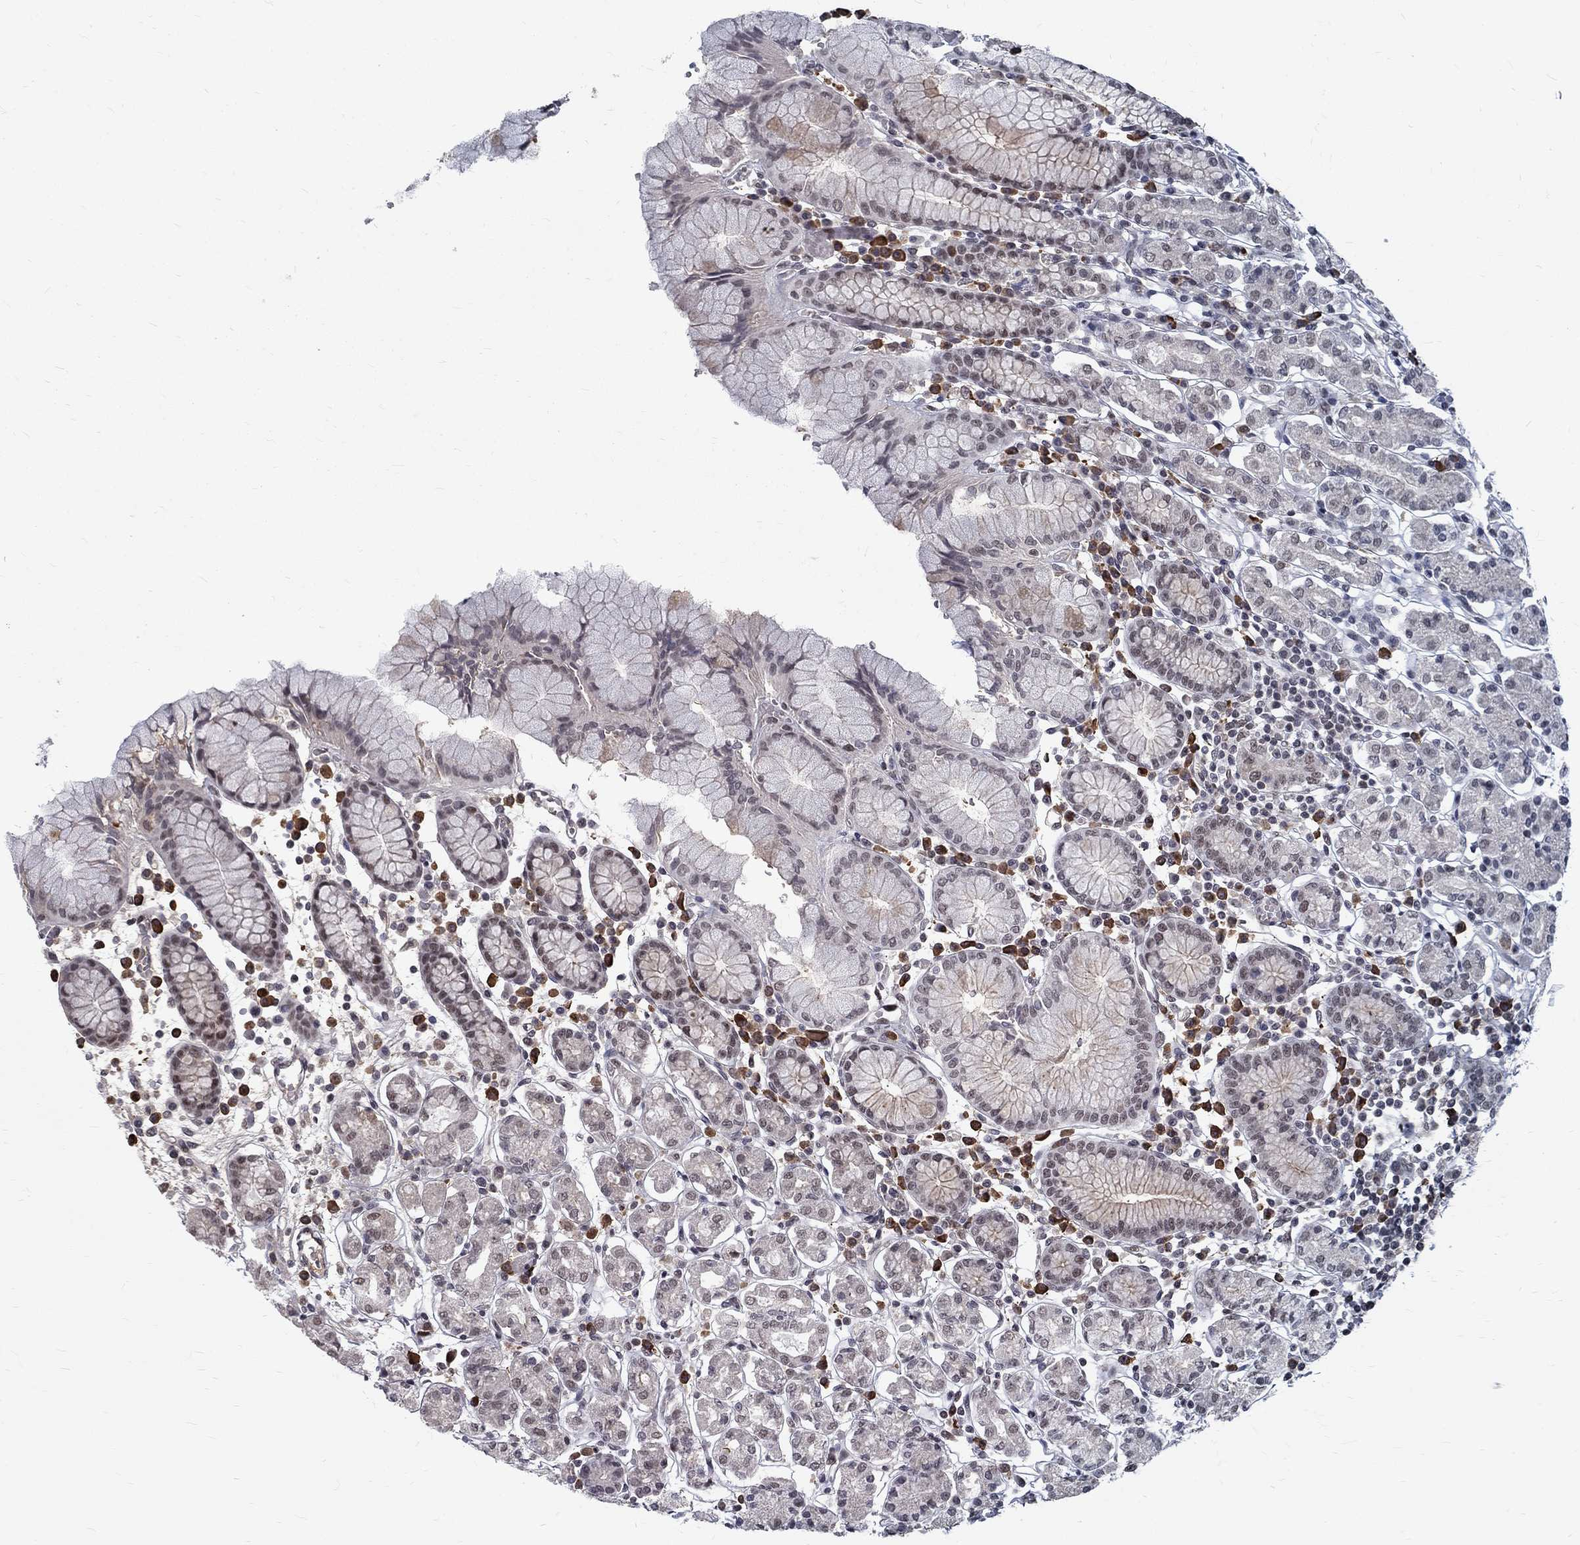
{"staining": {"intensity": "weak", "quantity": "<25%", "location": "nuclear"}, "tissue": "stomach", "cell_type": "Glandular cells", "image_type": "normal", "snomed": [{"axis": "morphology", "description": "Normal tissue, NOS"}, {"axis": "topography", "description": "Stomach, upper"}, {"axis": "topography", "description": "Stomach"}], "caption": "Immunohistochemical staining of unremarkable human stomach displays no significant expression in glandular cells. Nuclei are stained in blue.", "gene": "TCEAL1", "patient": {"sex": "male", "age": 62}}